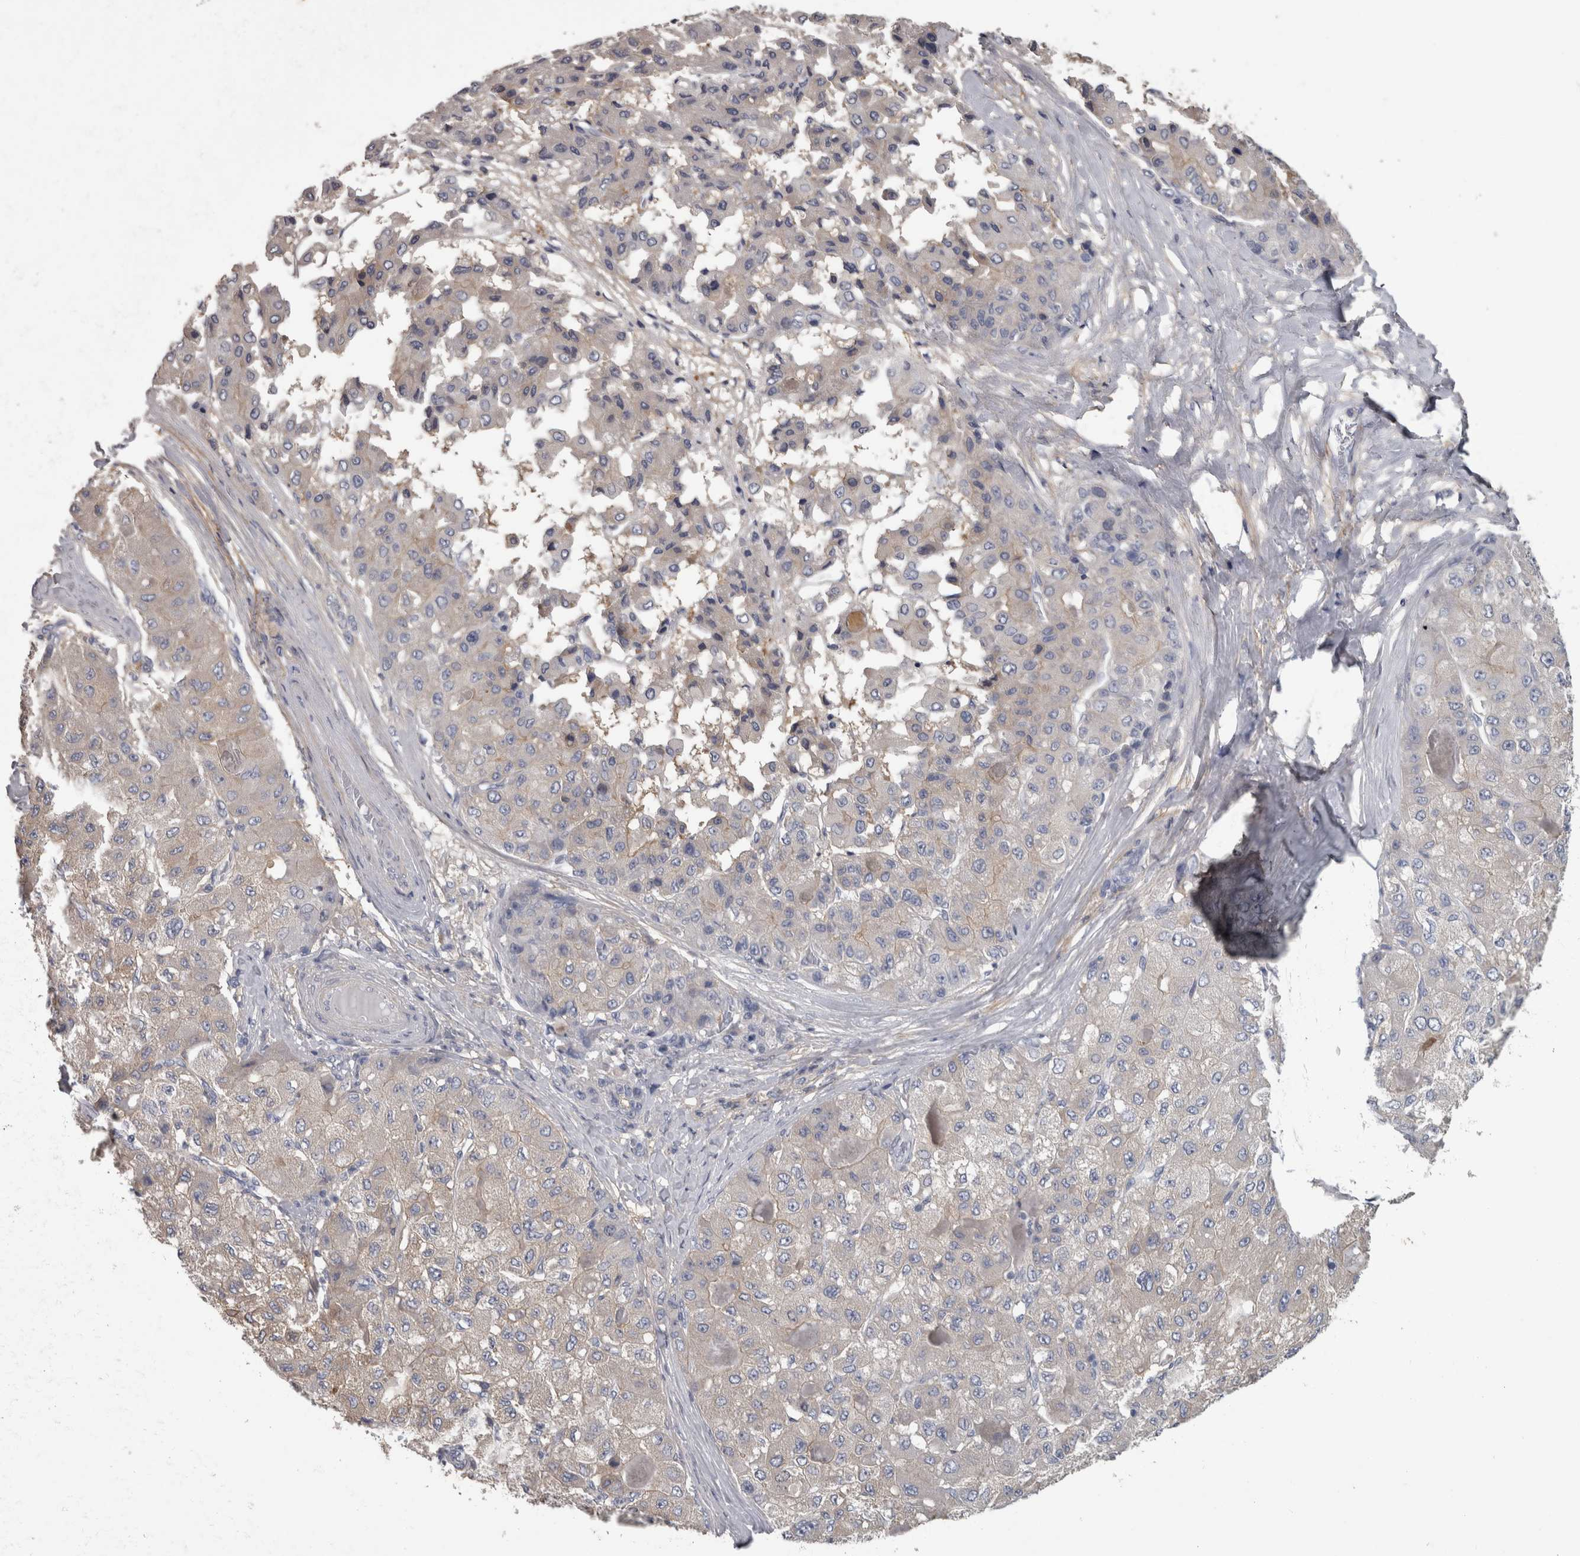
{"staining": {"intensity": "weak", "quantity": "<25%", "location": "cytoplasmic/membranous"}, "tissue": "liver cancer", "cell_type": "Tumor cells", "image_type": "cancer", "snomed": [{"axis": "morphology", "description": "Carcinoma, Hepatocellular, NOS"}, {"axis": "topography", "description": "Liver"}], "caption": "IHC of liver cancer exhibits no positivity in tumor cells. The staining was performed using DAB (3,3'-diaminobenzidine) to visualize the protein expression in brown, while the nuclei were stained in blue with hematoxylin (Magnification: 20x).", "gene": "EFEMP2", "patient": {"sex": "male", "age": 80}}